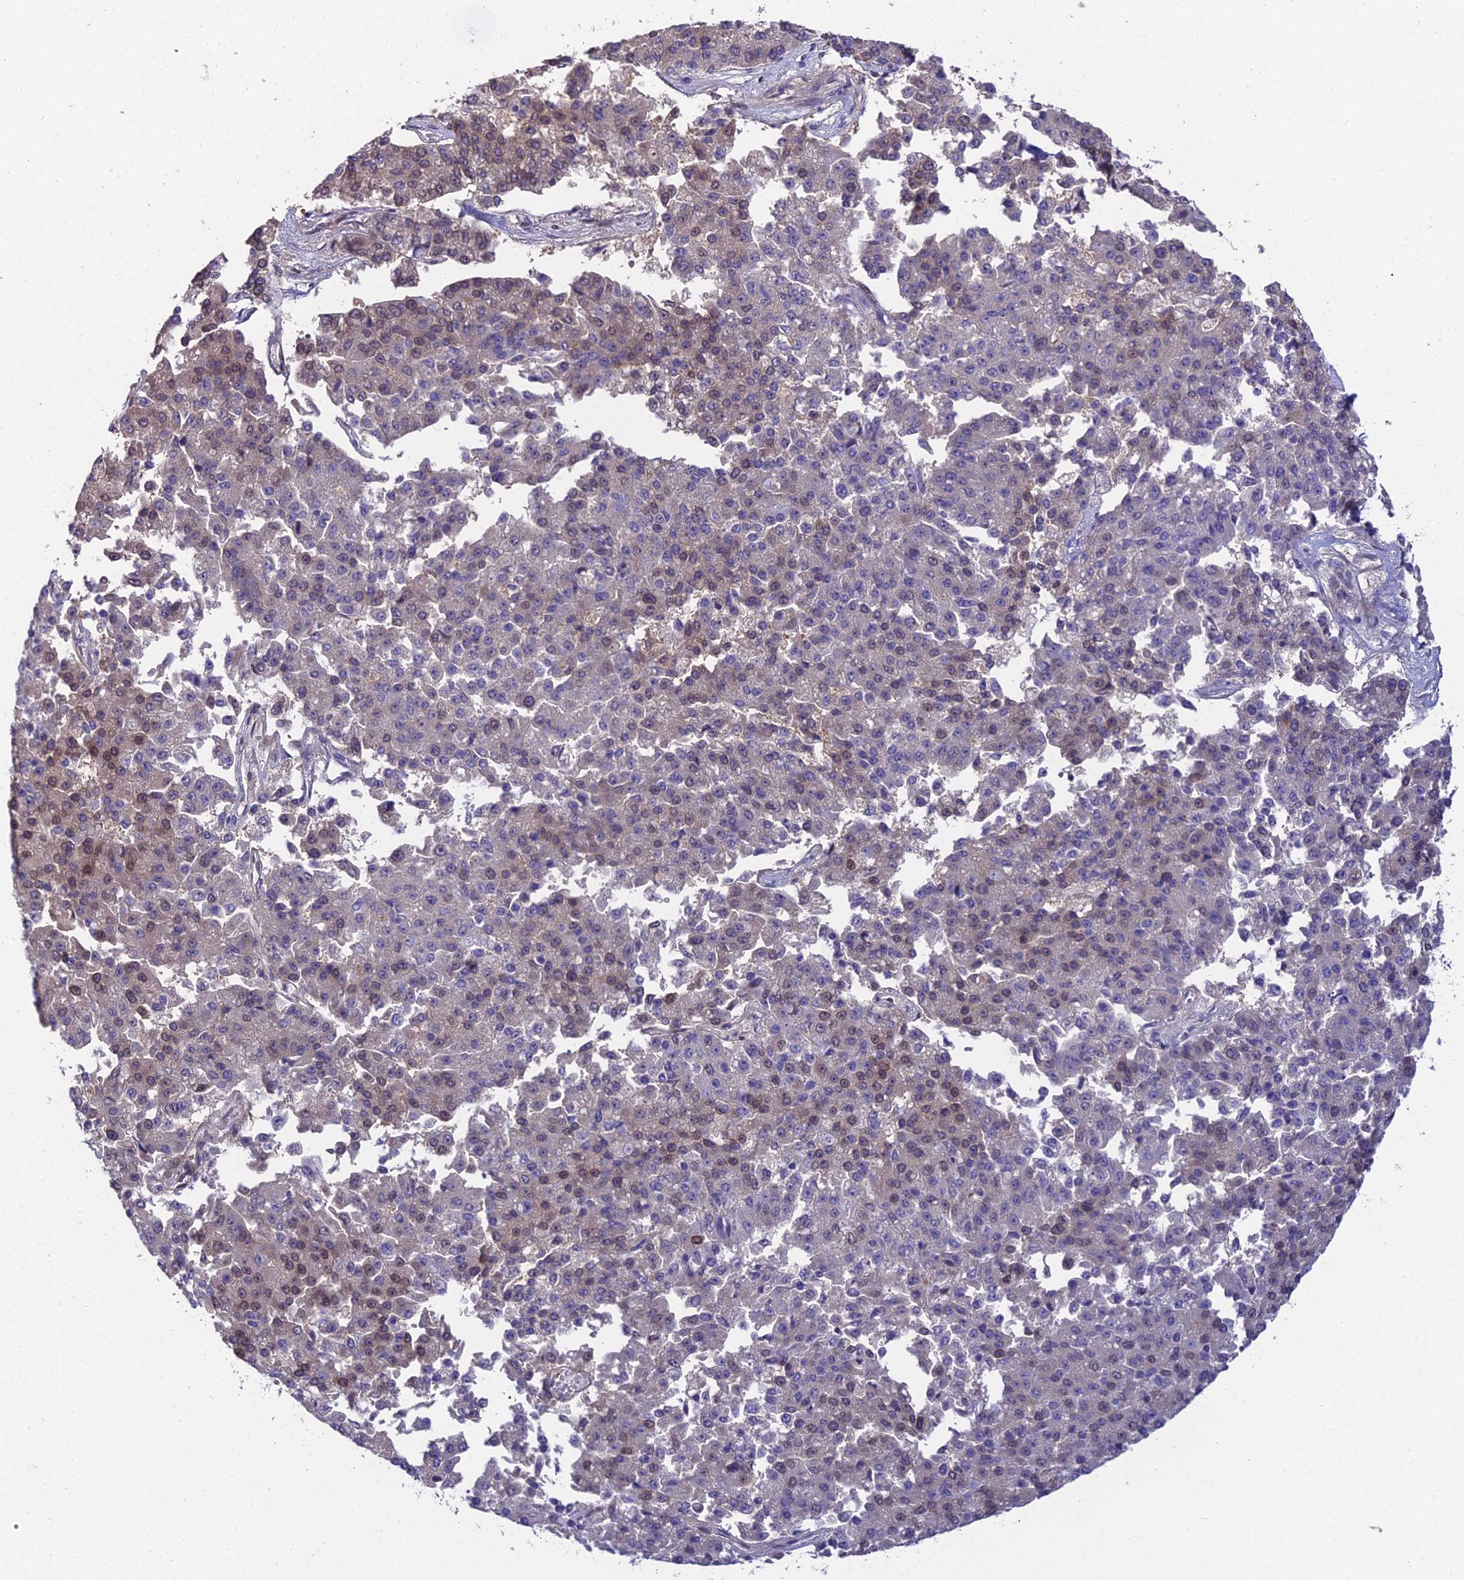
{"staining": {"intensity": "weak", "quantity": "<25%", "location": "nuclear"}, "tissue": "pancreatic cancer", "cell_type": "Tumor cells", "image_type": "cancer", "snomed": [{"axis": "morphology", "description": "Adenocarcinoma, NOS"}, {"axis": "topography", "description": "Pancreas"}], "caption": "Photomicrograph shows no significant protein expression in tumor cells of pancreatic adenocarcinoma.", "gene": "DDX19A", "patient": {"sex": "male", "age": 50}}